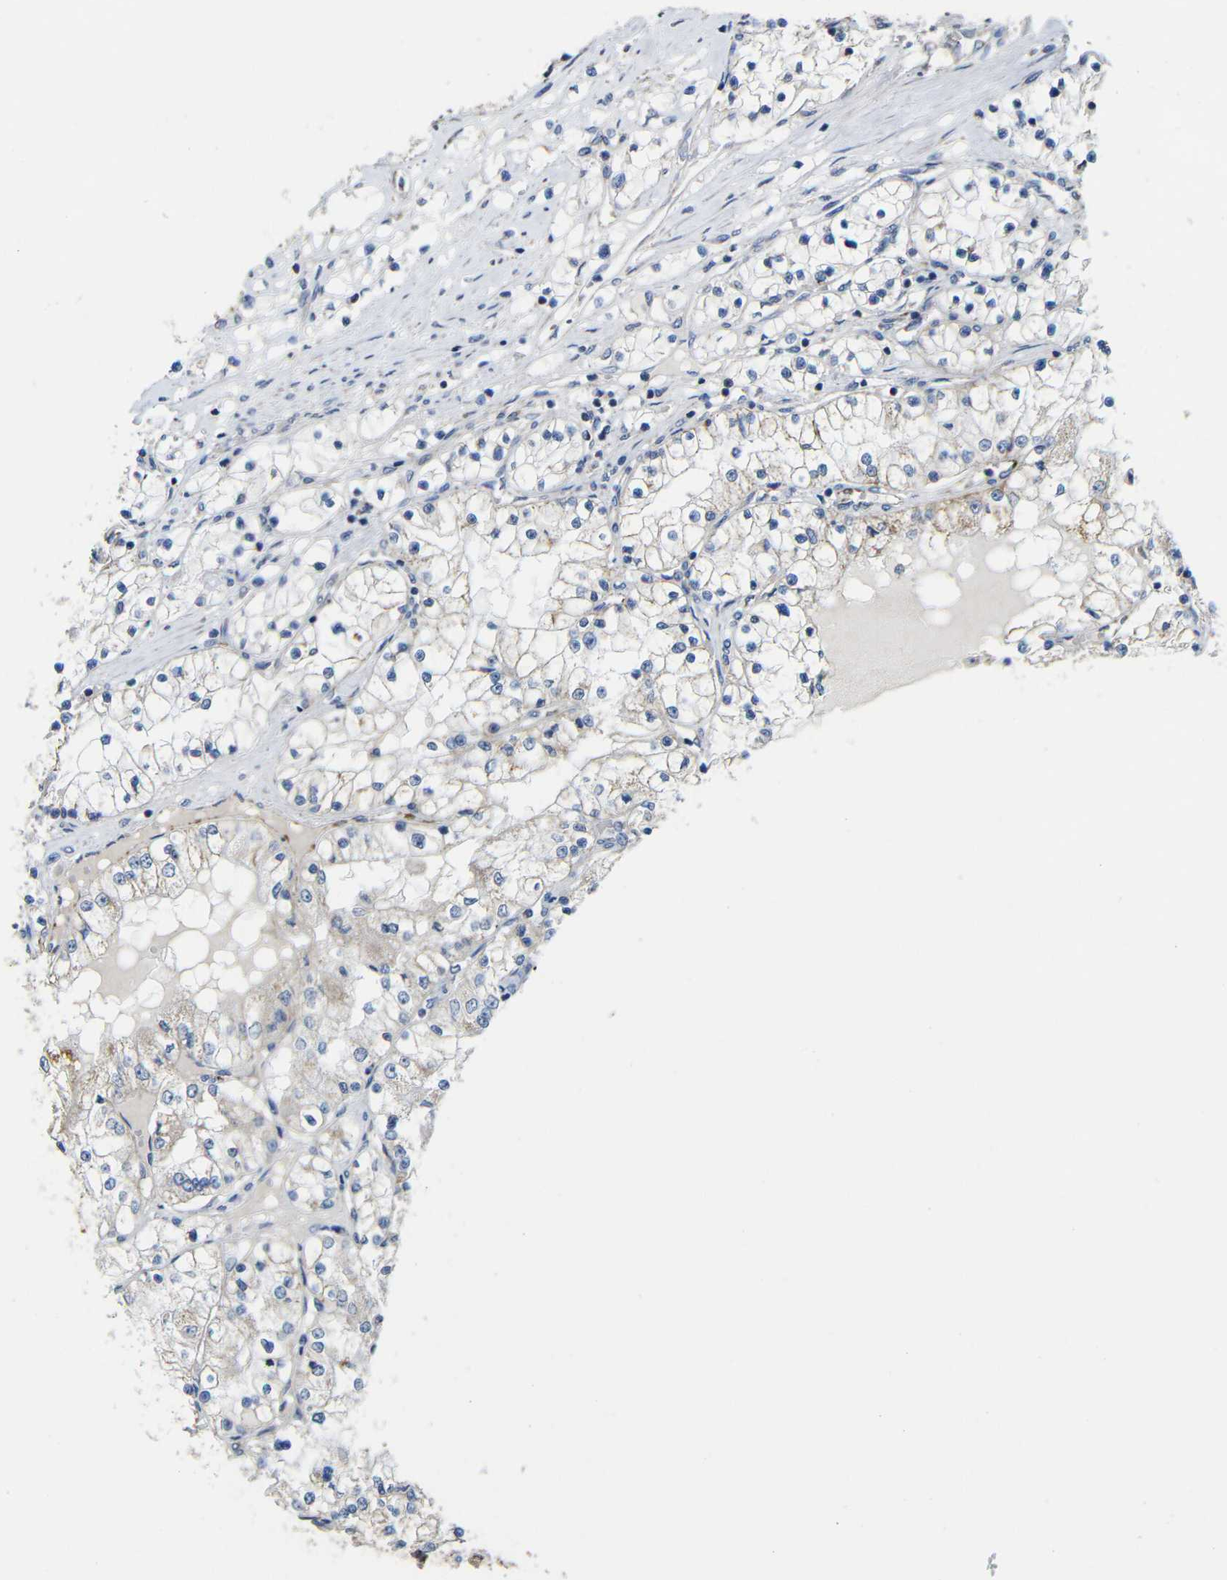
{"staining": {"intensity": "negative", "quantity": "none", "location": "none"}, "tissue": "renal cancer", "cell_type": "Tumor cells", "image_type": "cancer", "snomed": [{"axis": "morphology", "description": "Adenocarcinoma, NOS"}, {"axis": "topography", "description": "Kidney"}], "caption": "Tumor cells are negative for brown protein staining in renal cancer.", "gene": "MAOA", "patient": {"sex": "male", "age": 68}}